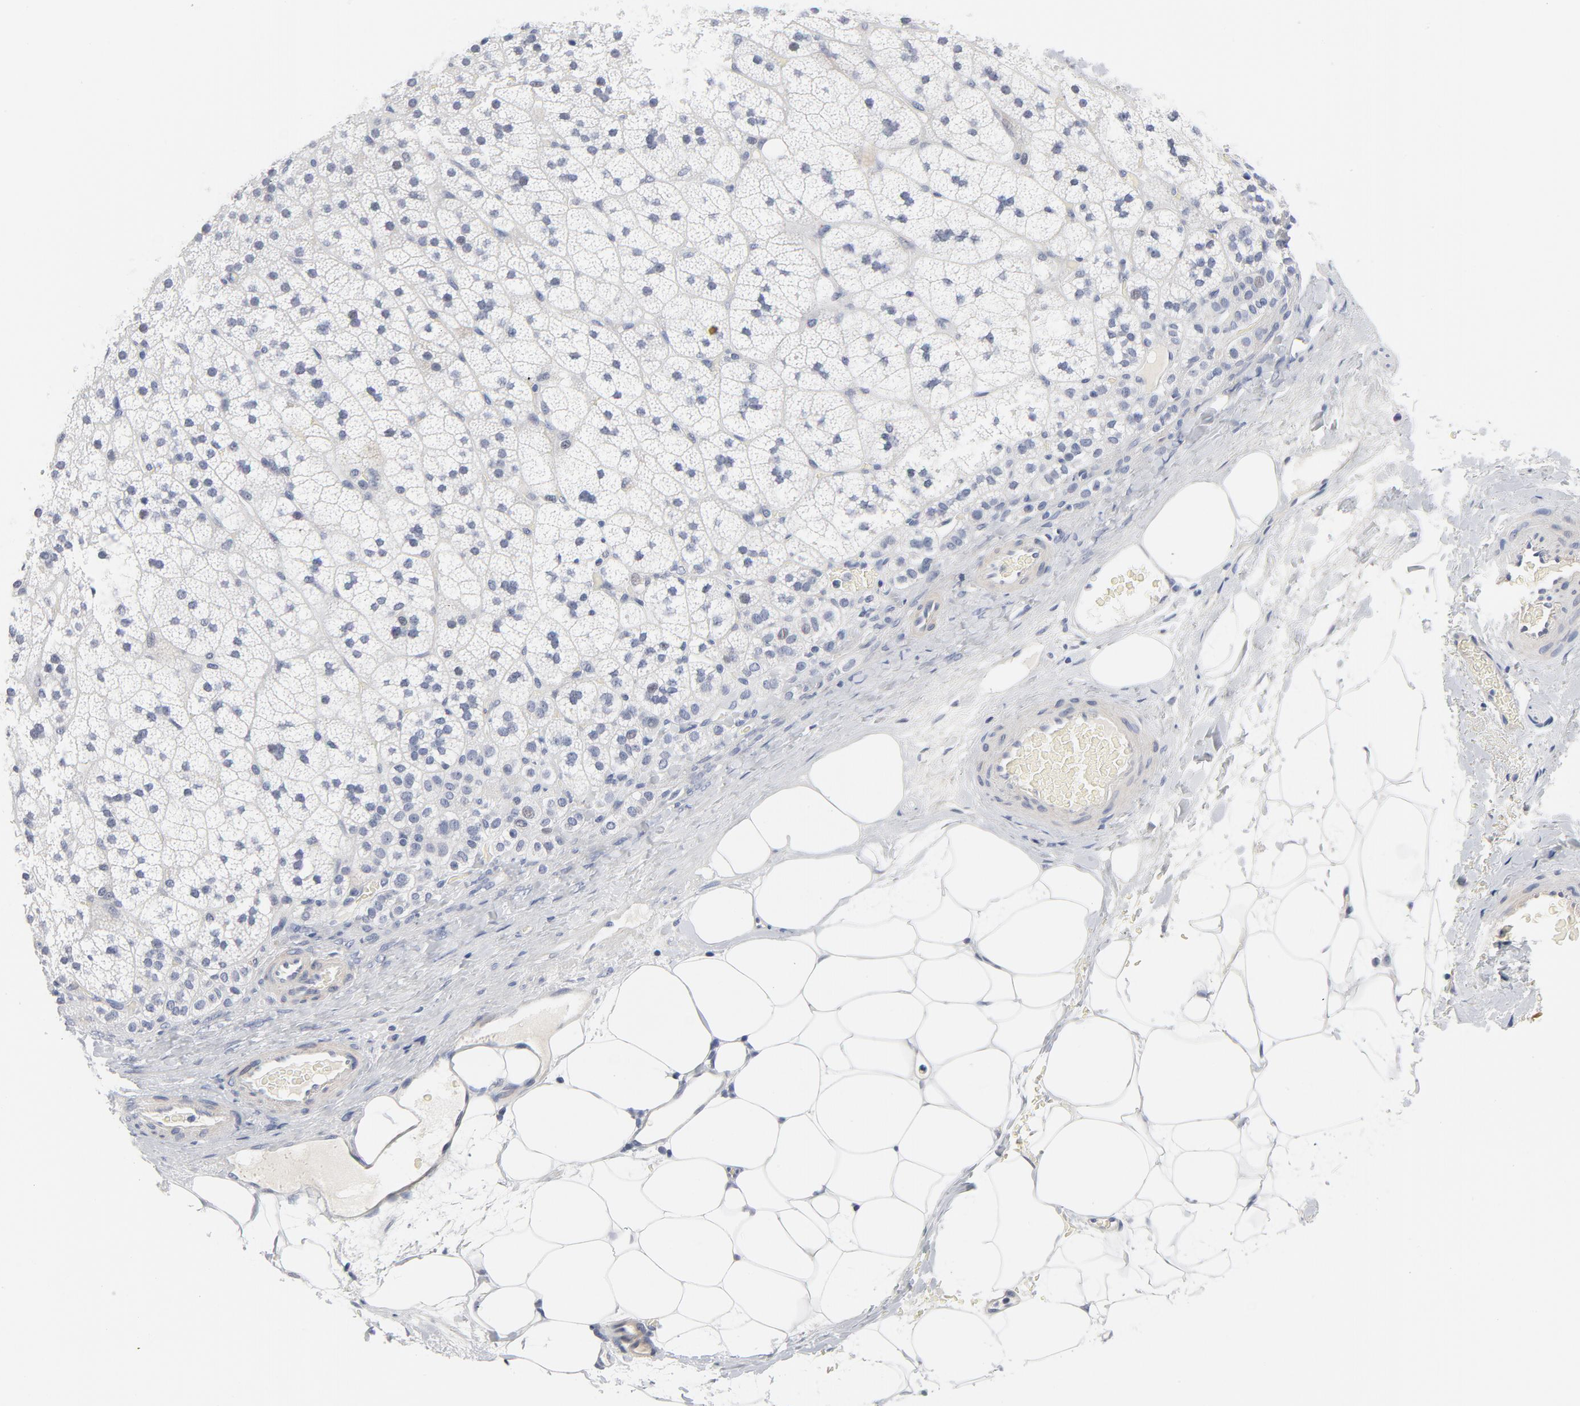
{"staining": {"intensity": "negative", "quantity": "none", "location": "none"}, "tissue": "adrenal gland", "cell_type": "Glandular cells", "image_type": "normal", "snomed": [{"axis": "morphology", "description": "Normal tissue, NOS"}, {"axis": "topography", "description": "Adrenal gland"}], "caption": "DAB immunohistochemical staining of benign adrenal gland demonstrates no significant positivity in glandular cells.", "gene": "KCNK13", "patient": {"sex": "male", "age": 35}}